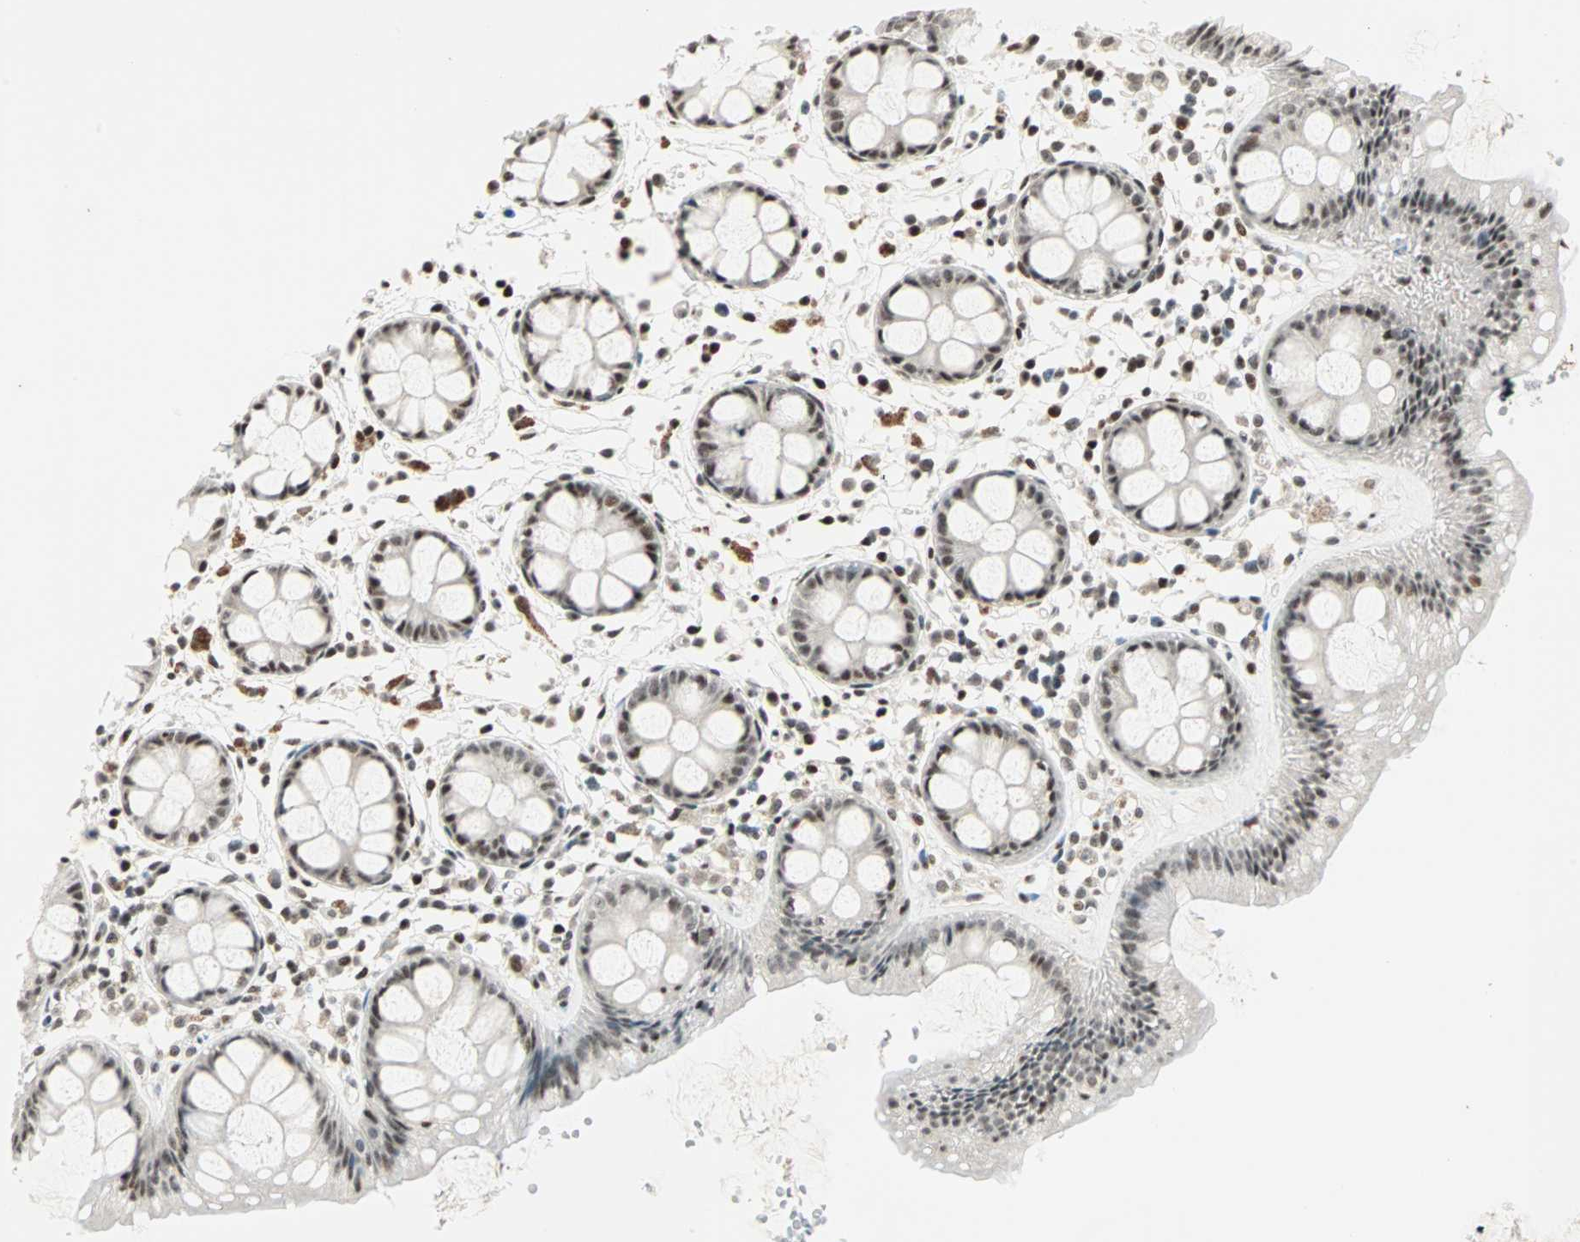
{"staining": {"intensity": "moderate", "quantity": ">75%", "location": "nuclear"}, "tissue": "rectum", "cell_type": "Glandular cells", "image_type": "normal", "snomed": [{"axis": "morphology", "description": "Normal tissue, NOS"}, {"axis": "topography", "description": "Rectum"}], "caption": "A micrograph of rectum stained for a protein exhibits moderate nuclear brown staining in glandular cells.", "gene": "SIN3A", "patient": {"sex": "female", "age": 66}}